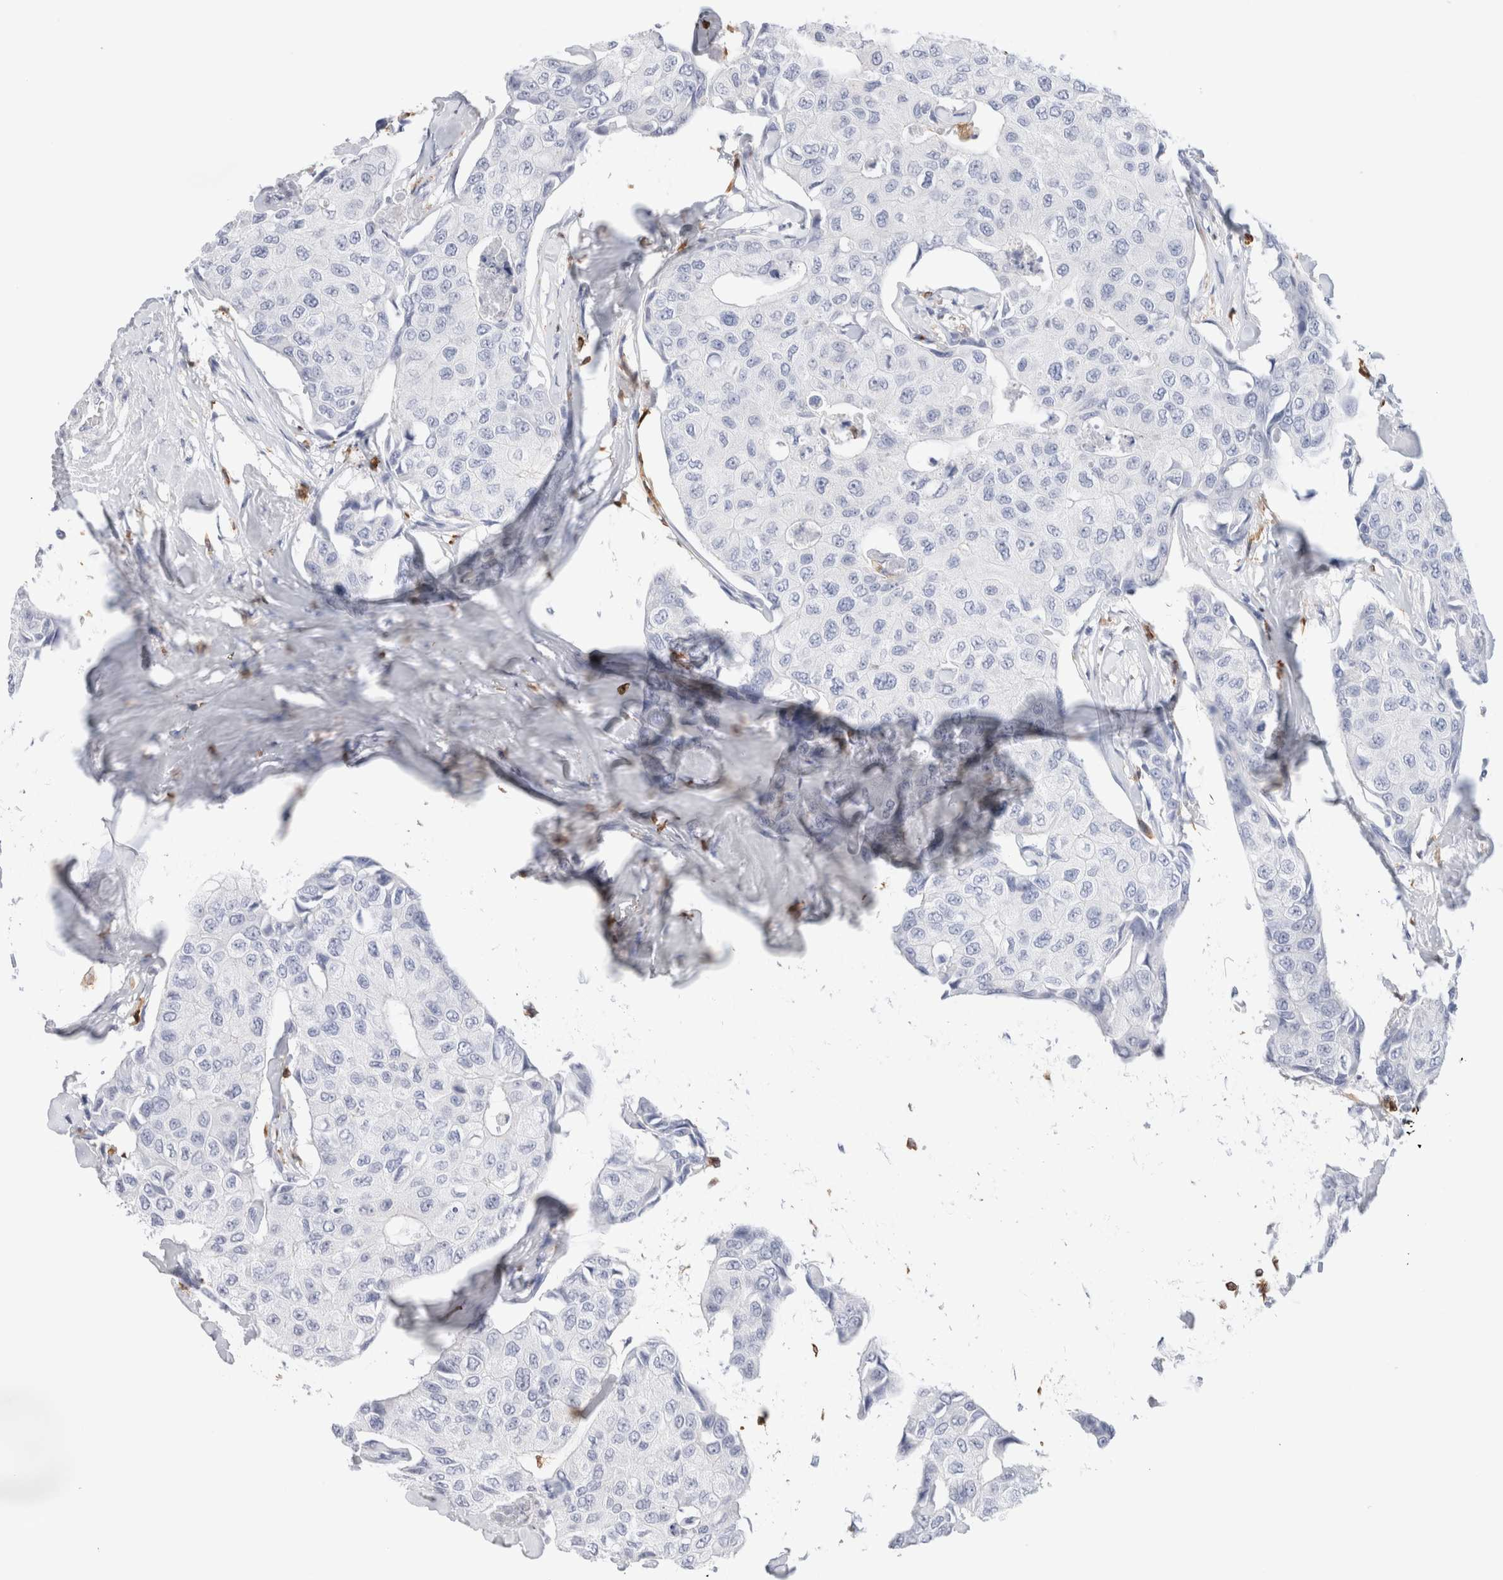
{"staining": {"intensity": "negative", "quantity": "none", "location": "none"}, "tissue": "breast cancer", "cell_type": "Tumor cells", "image_type": "cancer", "snomed": [{"axis": "morphology", "description": "Duct carcinoma"}, {"axis": "topography", "description": "Breast"}], "caption": "Breast intraductal carcinoma was stained to show a protein in brown. There is no significant staining in tumor cells.", "gene": "ALOX5AP", "patient": {"sex": "female", "age": 80}}